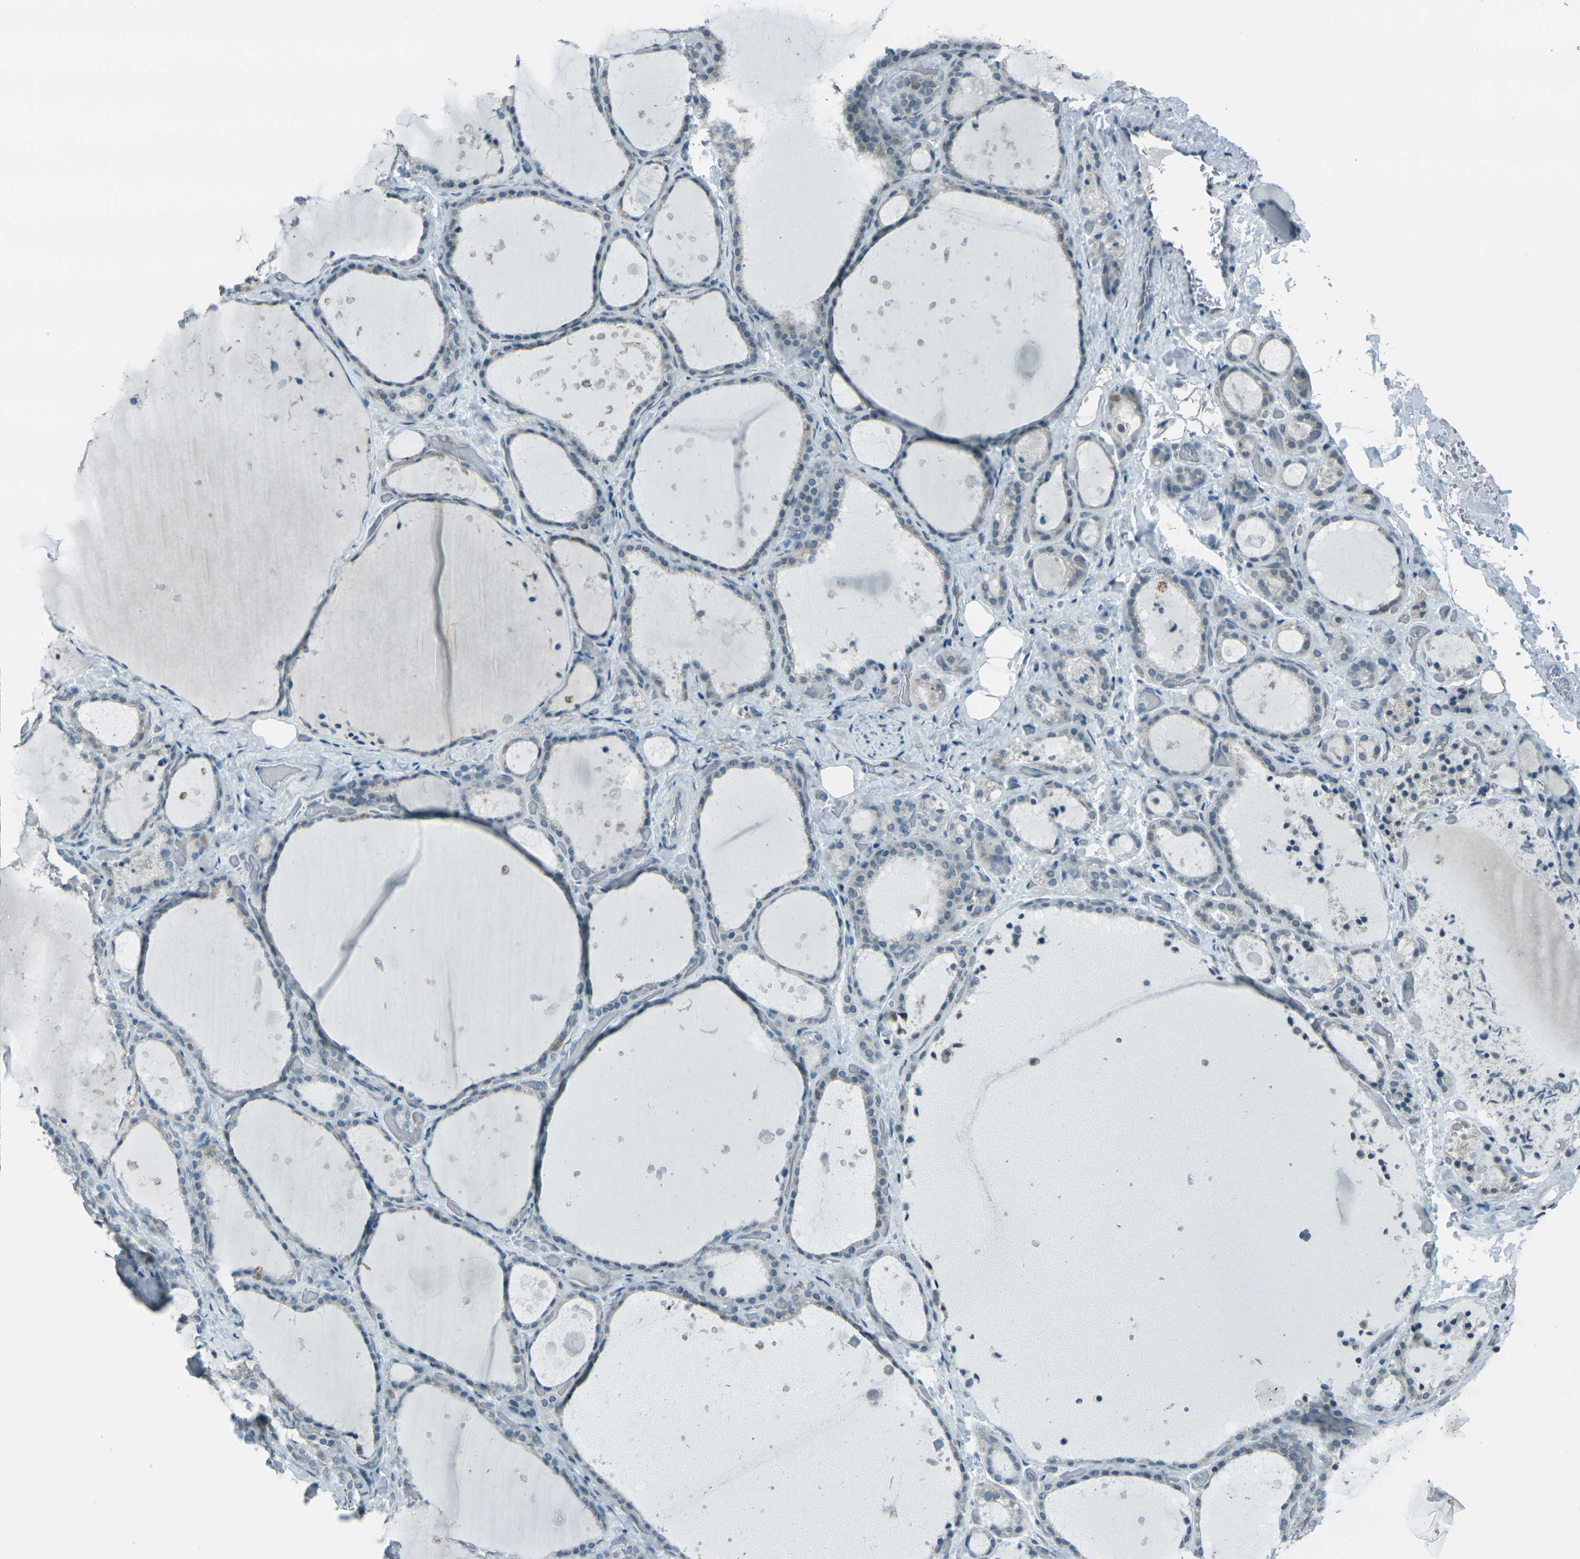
{"staining": {"intensity": "weak", "quantity": "25%-75%", "location": "cytoplasmic/membranous"}, "tissue": "thyroid gland", "cell_type": "Glandular cells", "image_type": "normal", "snomed": [{"axis": "morphology", "description": "Normal tissue, NOS"}, {"axis": "topography", "description": "Thyroid gland"}], "caption": "Approximately 25%-75% of glandular cells in normal thyroid gland exhibit weak cytoplasmic/membranous protein staining as visualized by brown immunohistochemical staining.", "gene": "H2BC1", "patient": {"sex": "female", "age": 44}}